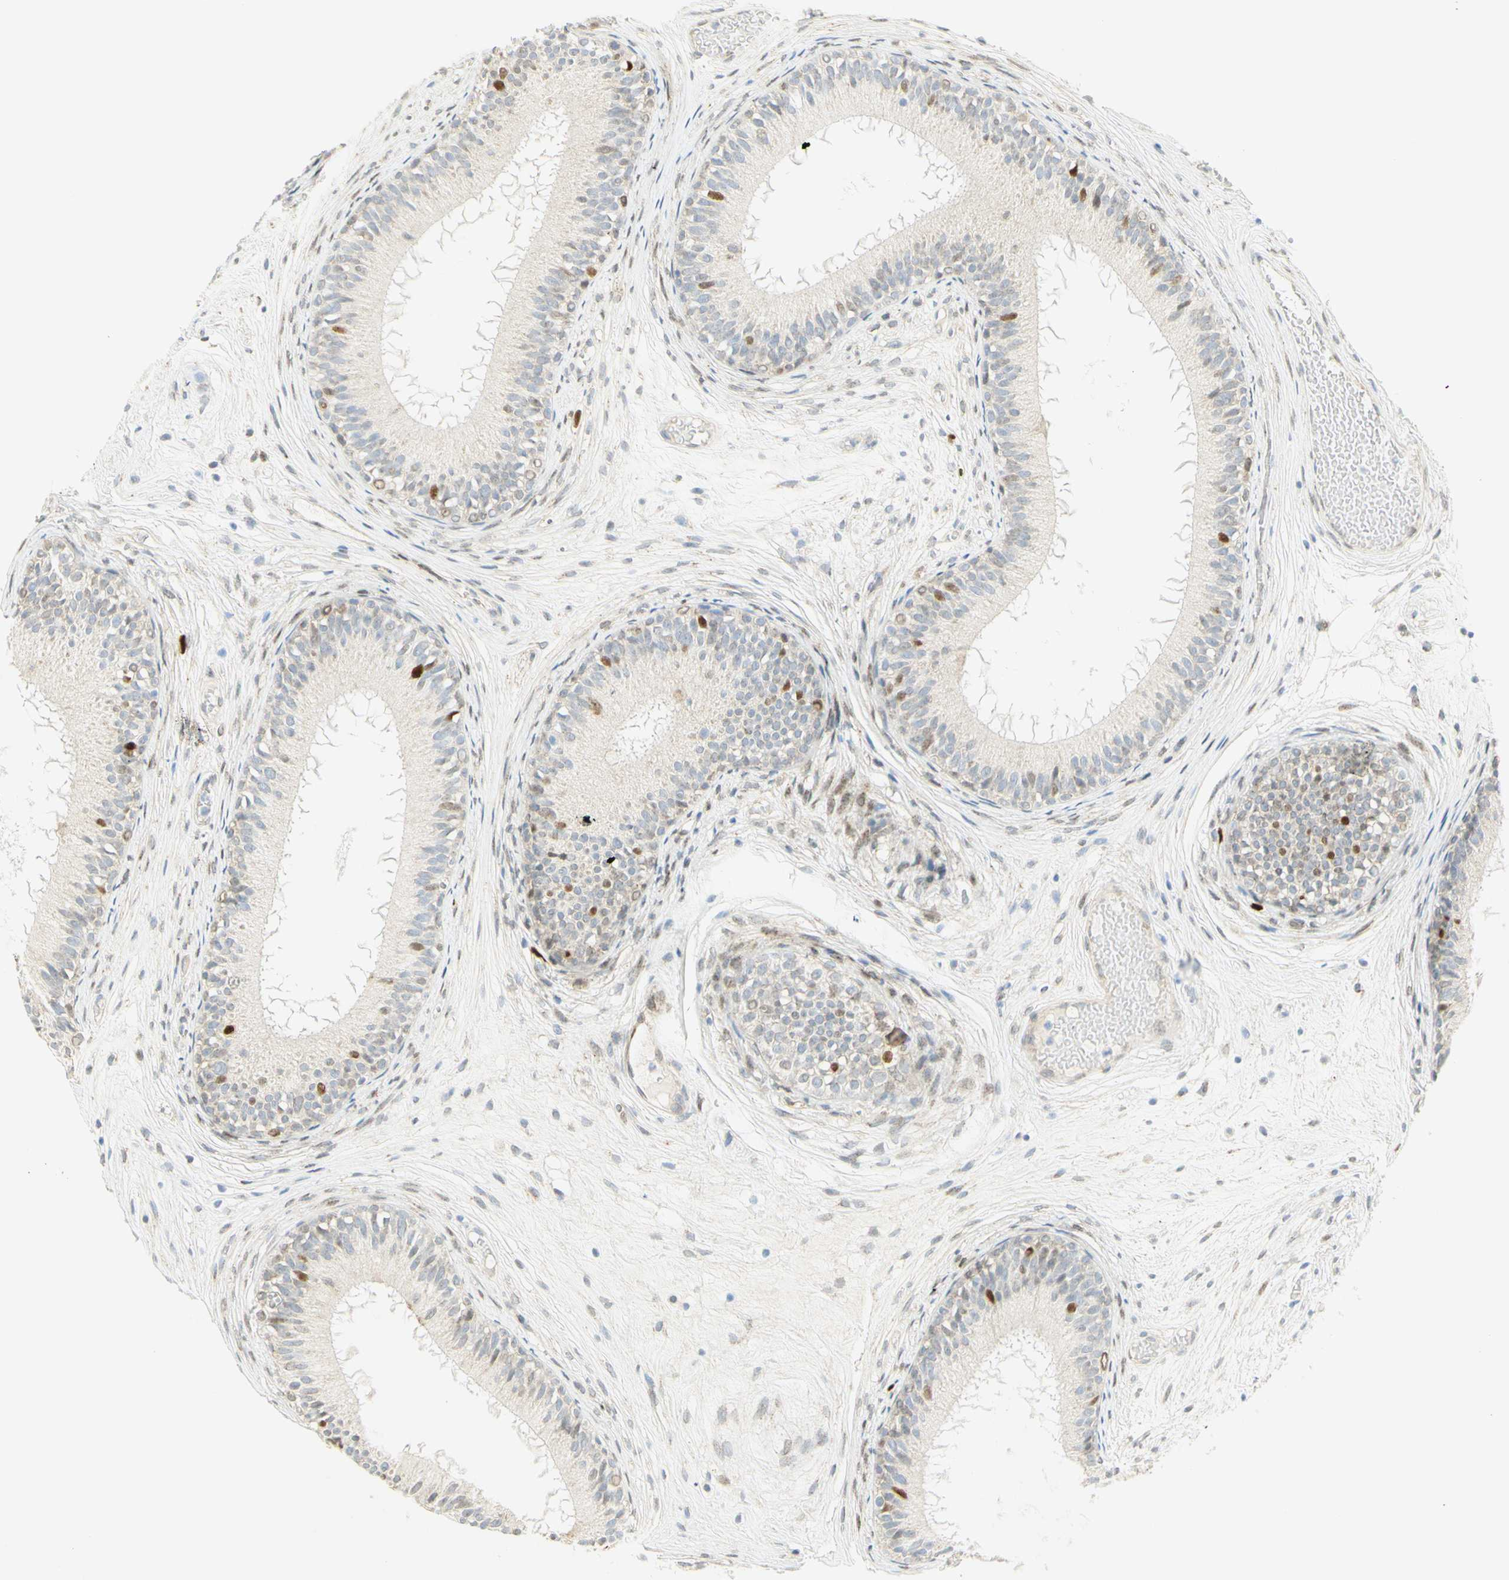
{"staining": {"intensity": "strong", "quantity": "<25%", "location": "nuclear"}, "tissue": "epididymis", "cell_type": "Glandular cells", "image_type": "normal", "snomed": [{"axis": "morphology", "description": "Normal tissue, NOS"}, {"axis": "morphology", "description": "Atrophy, NOS"}, {"axis": "topography", "description": "Testis"}, {"axis": "topography", "description": "Epididymis"}], "caption": "Strong nuclear positivity is present in approximately <25% of glandular cells in unremarkable epididymis. The staining was performed using DAB (3,3'-diaminobenzidine) to visualize the protein expression in brown, while the nuclei were stained in blue with hematoxylin (Magnification: 20x).", "gene": "E2F1", "patient": {"sex": "male", "age": 18}}